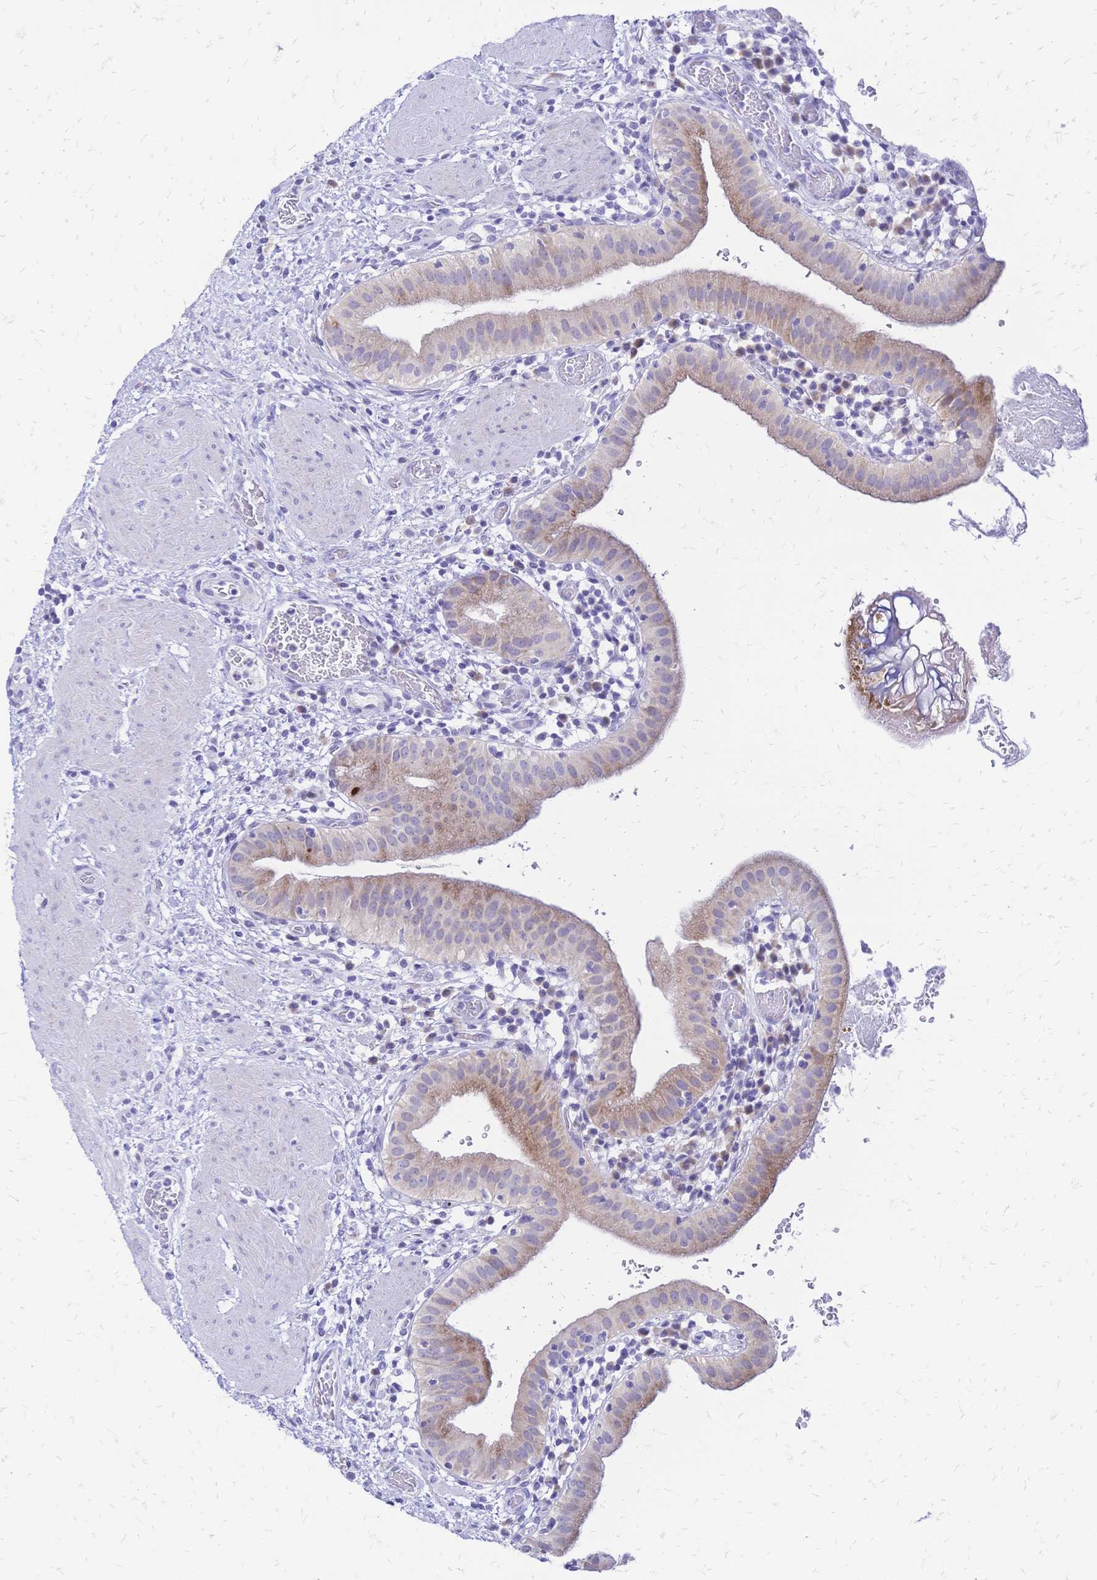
{"staining": {"intensity": "moderate", "quantity": "25%-75%", "location": "cytoplasmic/membranous"}, "tissue": "gallbladder", "cell_type": "Glandular cells", "image_type": "normal", "snomed": [{"axis": "morphology", "description": "Normal tissue, NOS"}, {"axis": "topography", "description": "Gallbladder"}], "caption": "This image displays immunohistochemistry staining of normal human gallbladder, with medium moderate cytoplasmic/membranous positivity in about 25%-75% of glandular cells.", "gene": "GRB7", "patient": {"sex": "male", "age": 26}}